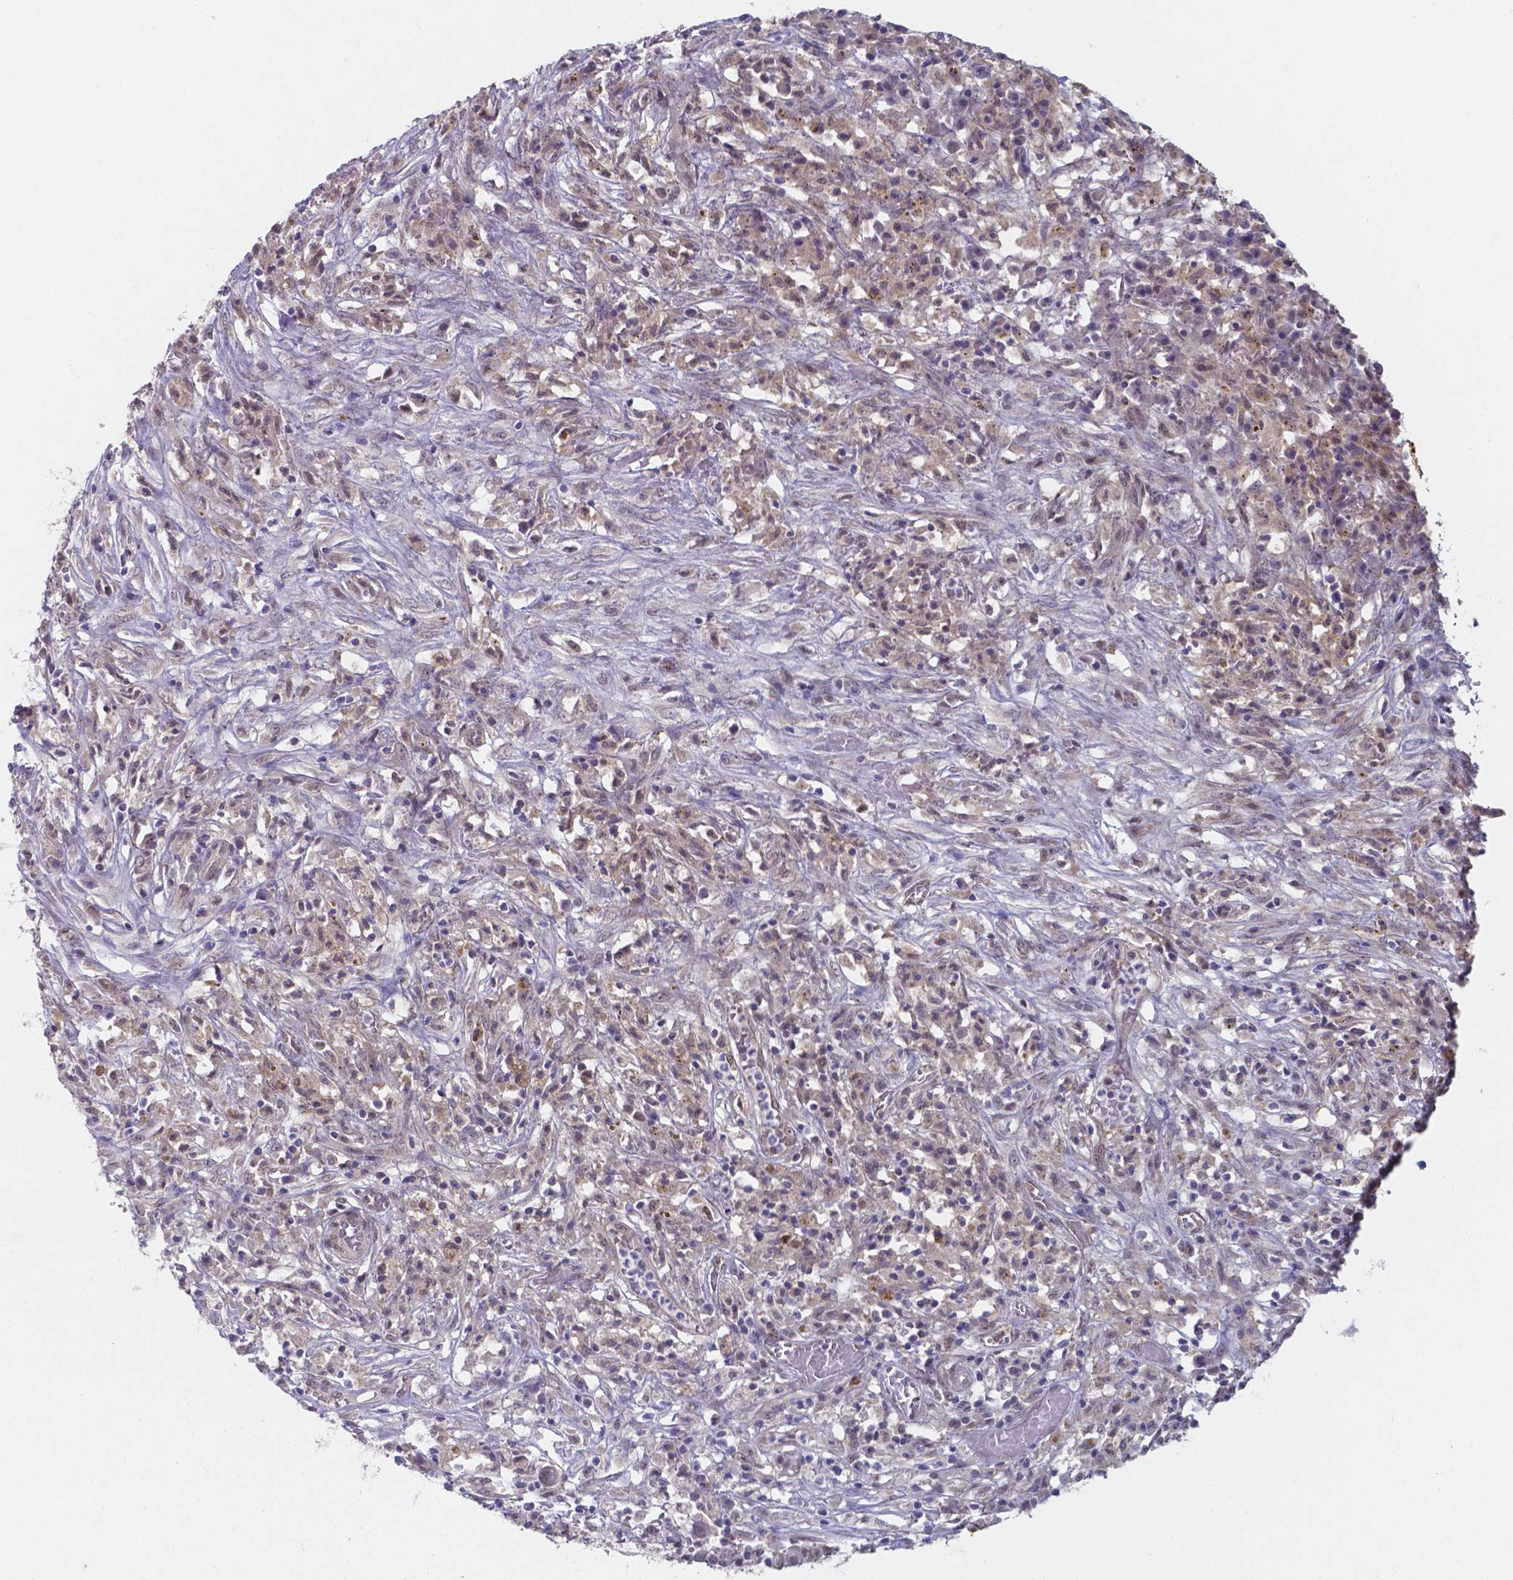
{"staining": {"intensity": "negative", "quantity": "none", "location": "none"}, "tissue": "melanoma", "cell_type": "Tumor cells", "image_type": "cancer", "snomed": [{"axis": "morphology", "description": "Malignant melanoma, NOS"}, {"axis": "topography", "description": "Skin"}], "caption": "IHC of human malignant melanoma exhibits no staining in tumor cells.", "gene": "UBE2E2", "patient": {"sex": "female", "age": 91}}